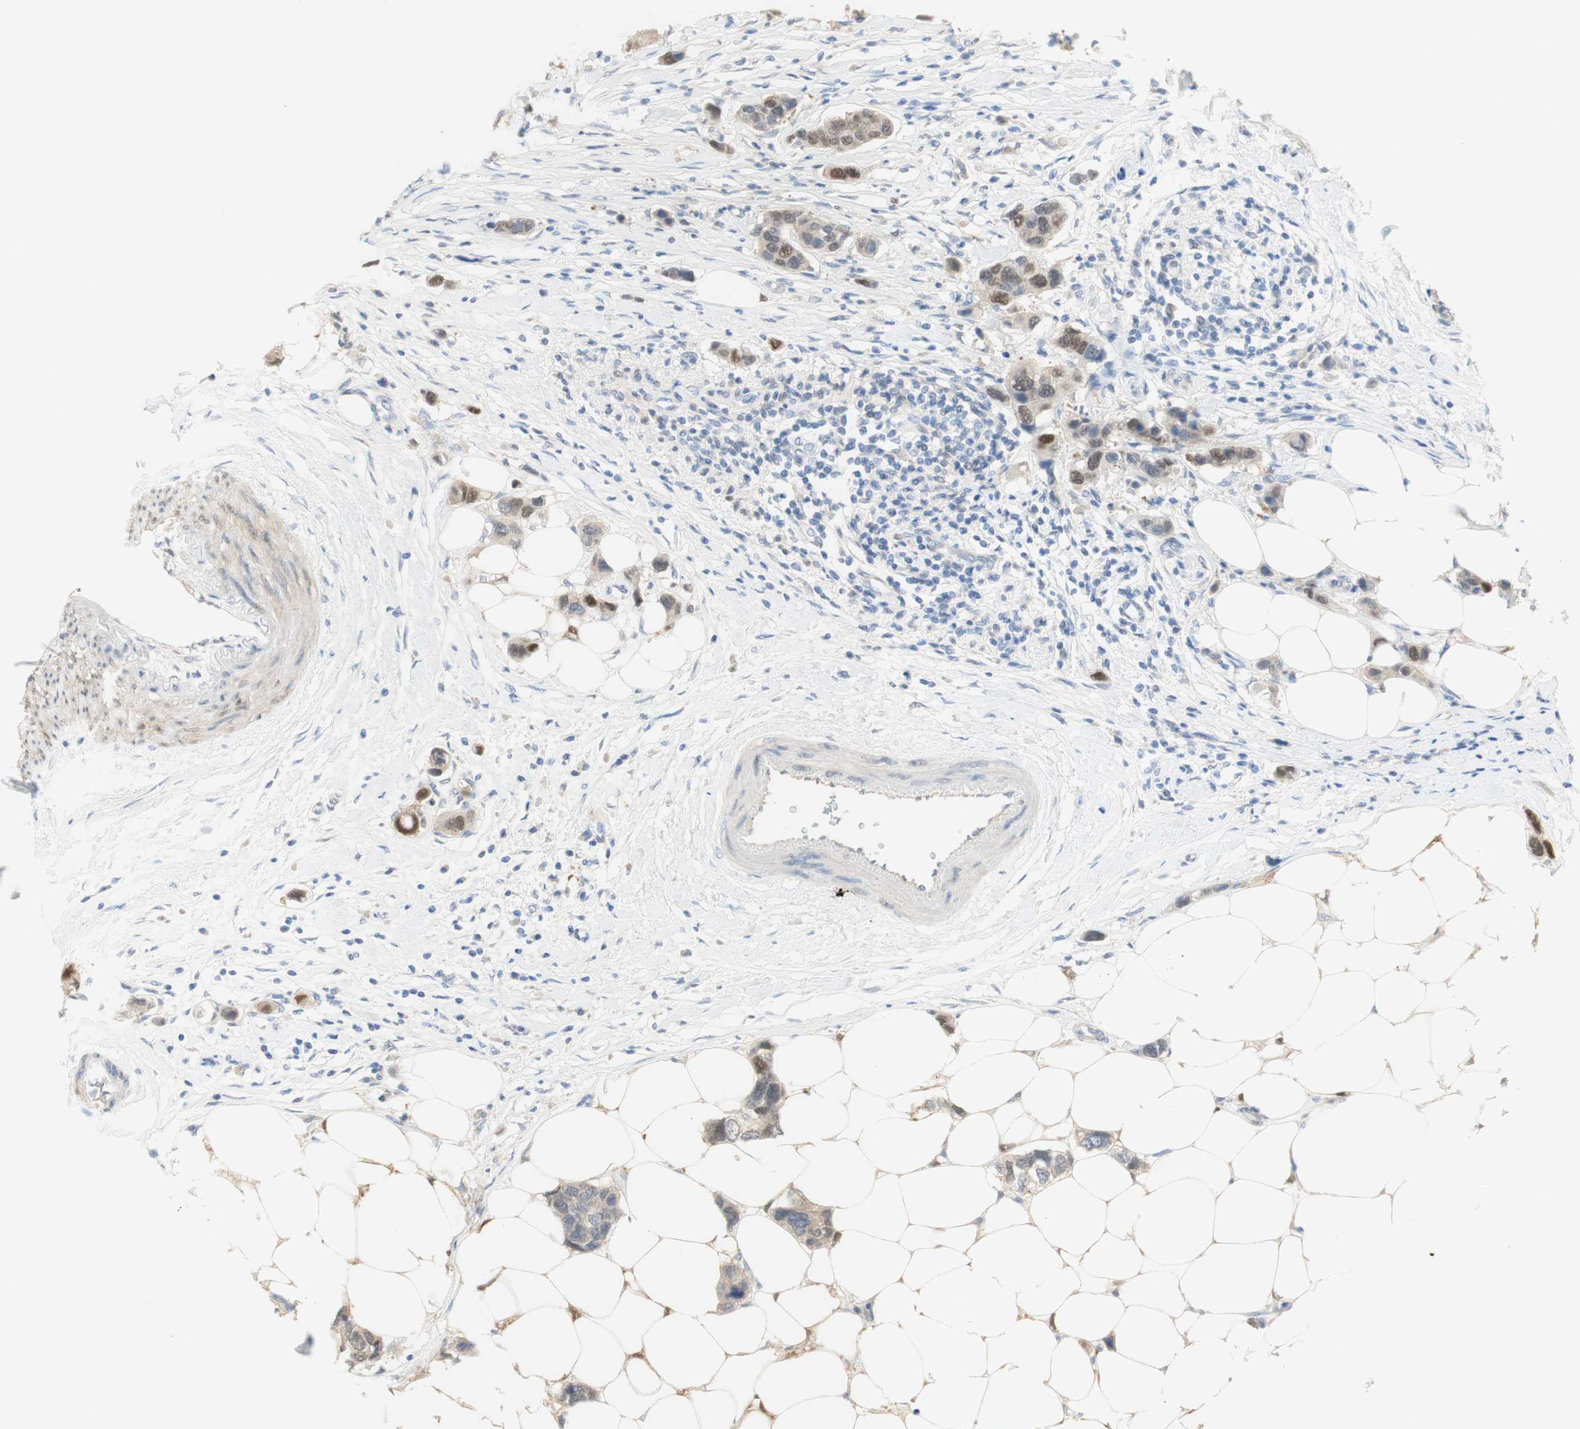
{"staining": {"intensity": "moderate", "quantity": ">75%", "location": "cytoplasmic/membranous,nuclear"}, "tissue": "breast cancer", "cell_type": "Tumor cells", "image_type": "cancer", "snomed": [{"axis": "morphology", "description": "Normal tissue, NOS"}, {"axis": "morphology", "description": "Duct carcinoma"}, {"axis": "topography", "description": "Breast"}], "caption": "Tumor cells exhibit moderate cytoplasmic/membranous and nuclear positivity in about >75% of cells in breast invasive ductal carcinoma.", "gene": "SELENBP1", "patient": {"sex": "female", "age": 50}}